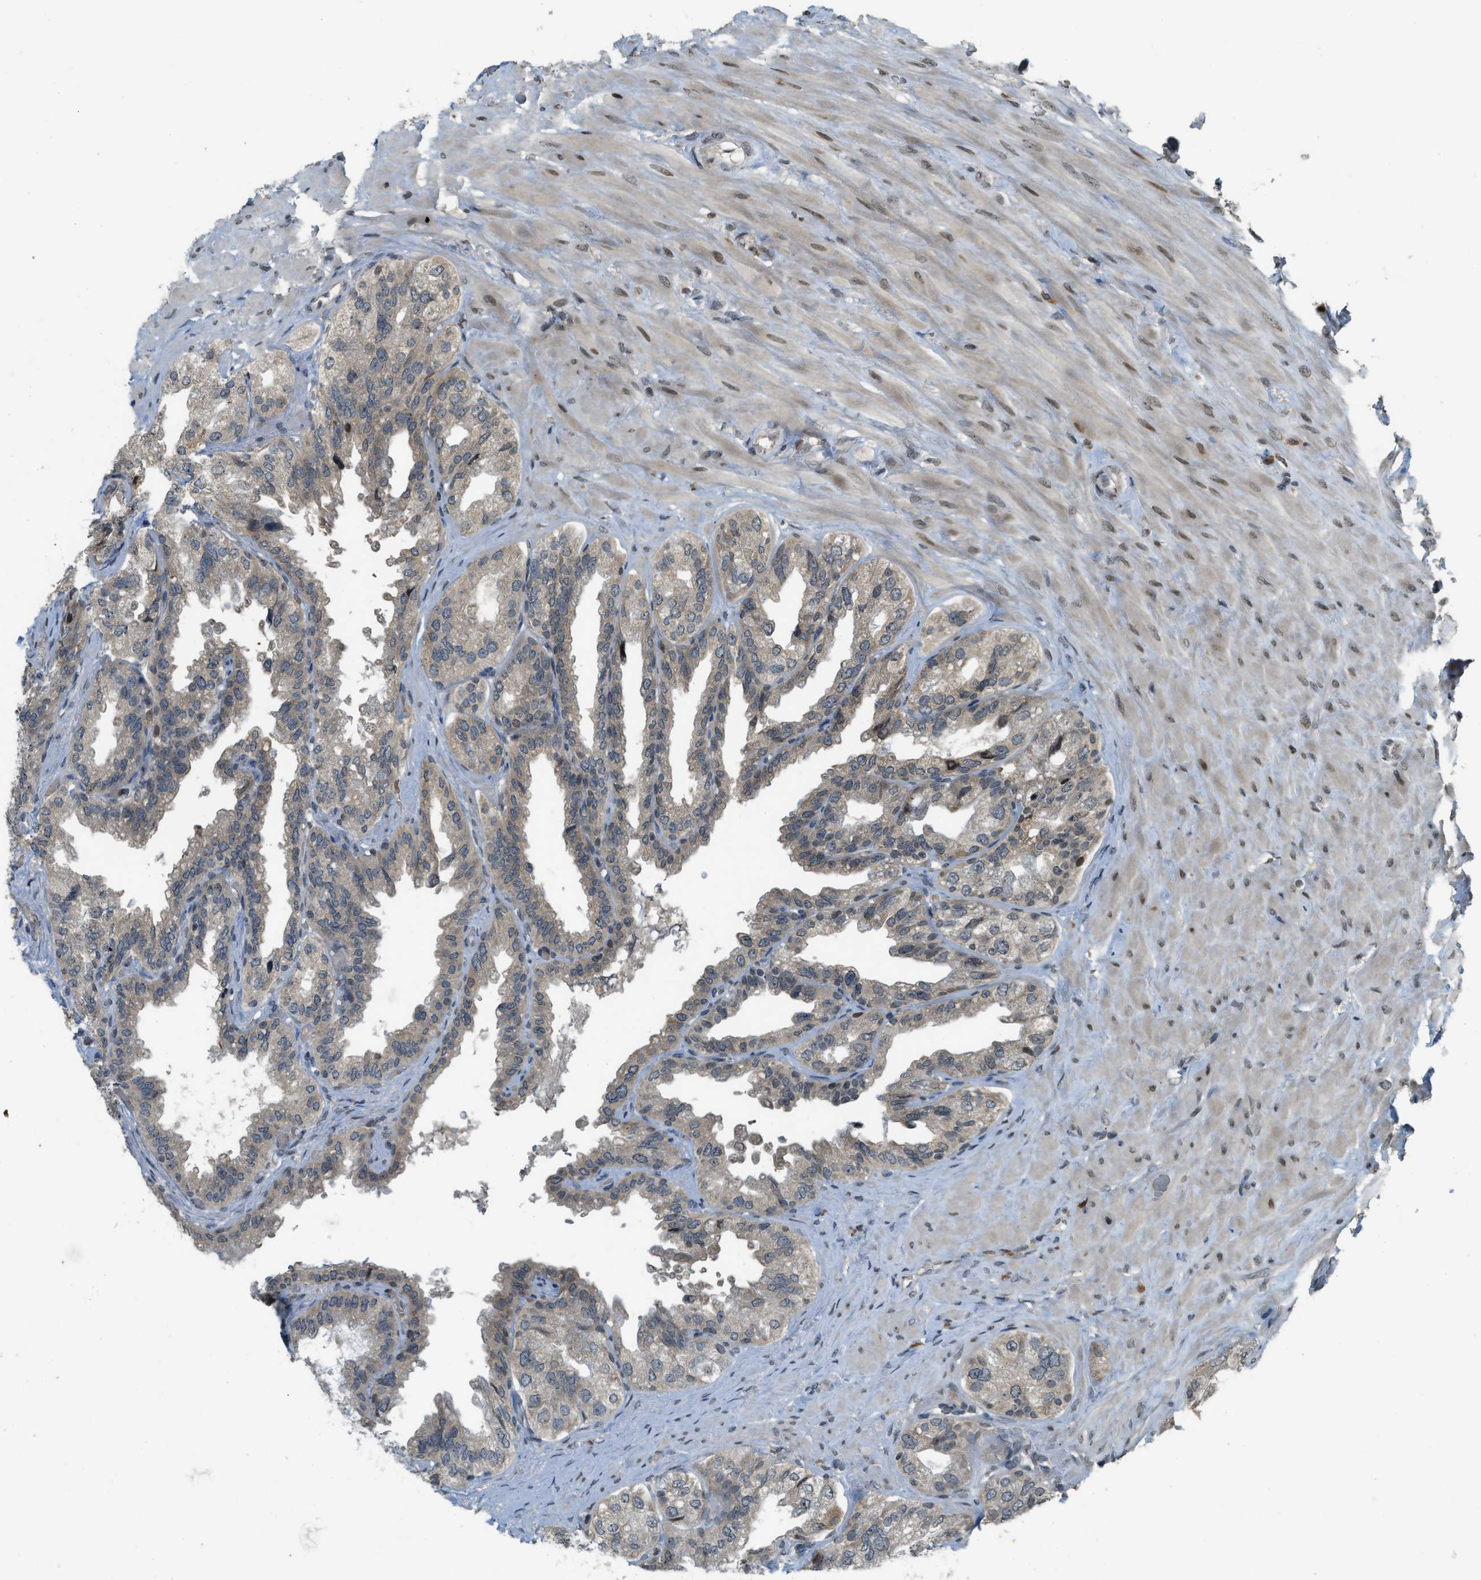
{"staining": {"intensity": "weak", "quantity": "25%-75%", "location": "cytoplasmic/membranous"}, "tissue": "seminal vesicle", "cell_type": "Glandular cells", "image_type": "normal", "snomed": [{"axis": "morphology", "description": "Normal tissue, NOS"}, {"axis": "topography", "description": "Seminal veicle"}], "caption": "Seminal vesicle was stained to show a protein in brown. There is low levels of weak cytoplasmic/membranous staining in about 25%-75% of glandular cells. (DAB (3,3'-diaminobenzidine) IHC with brightfield microscopy, high magnification).", "gene": "SIAH1", "patient": {"sex": "male", "age": 68}}